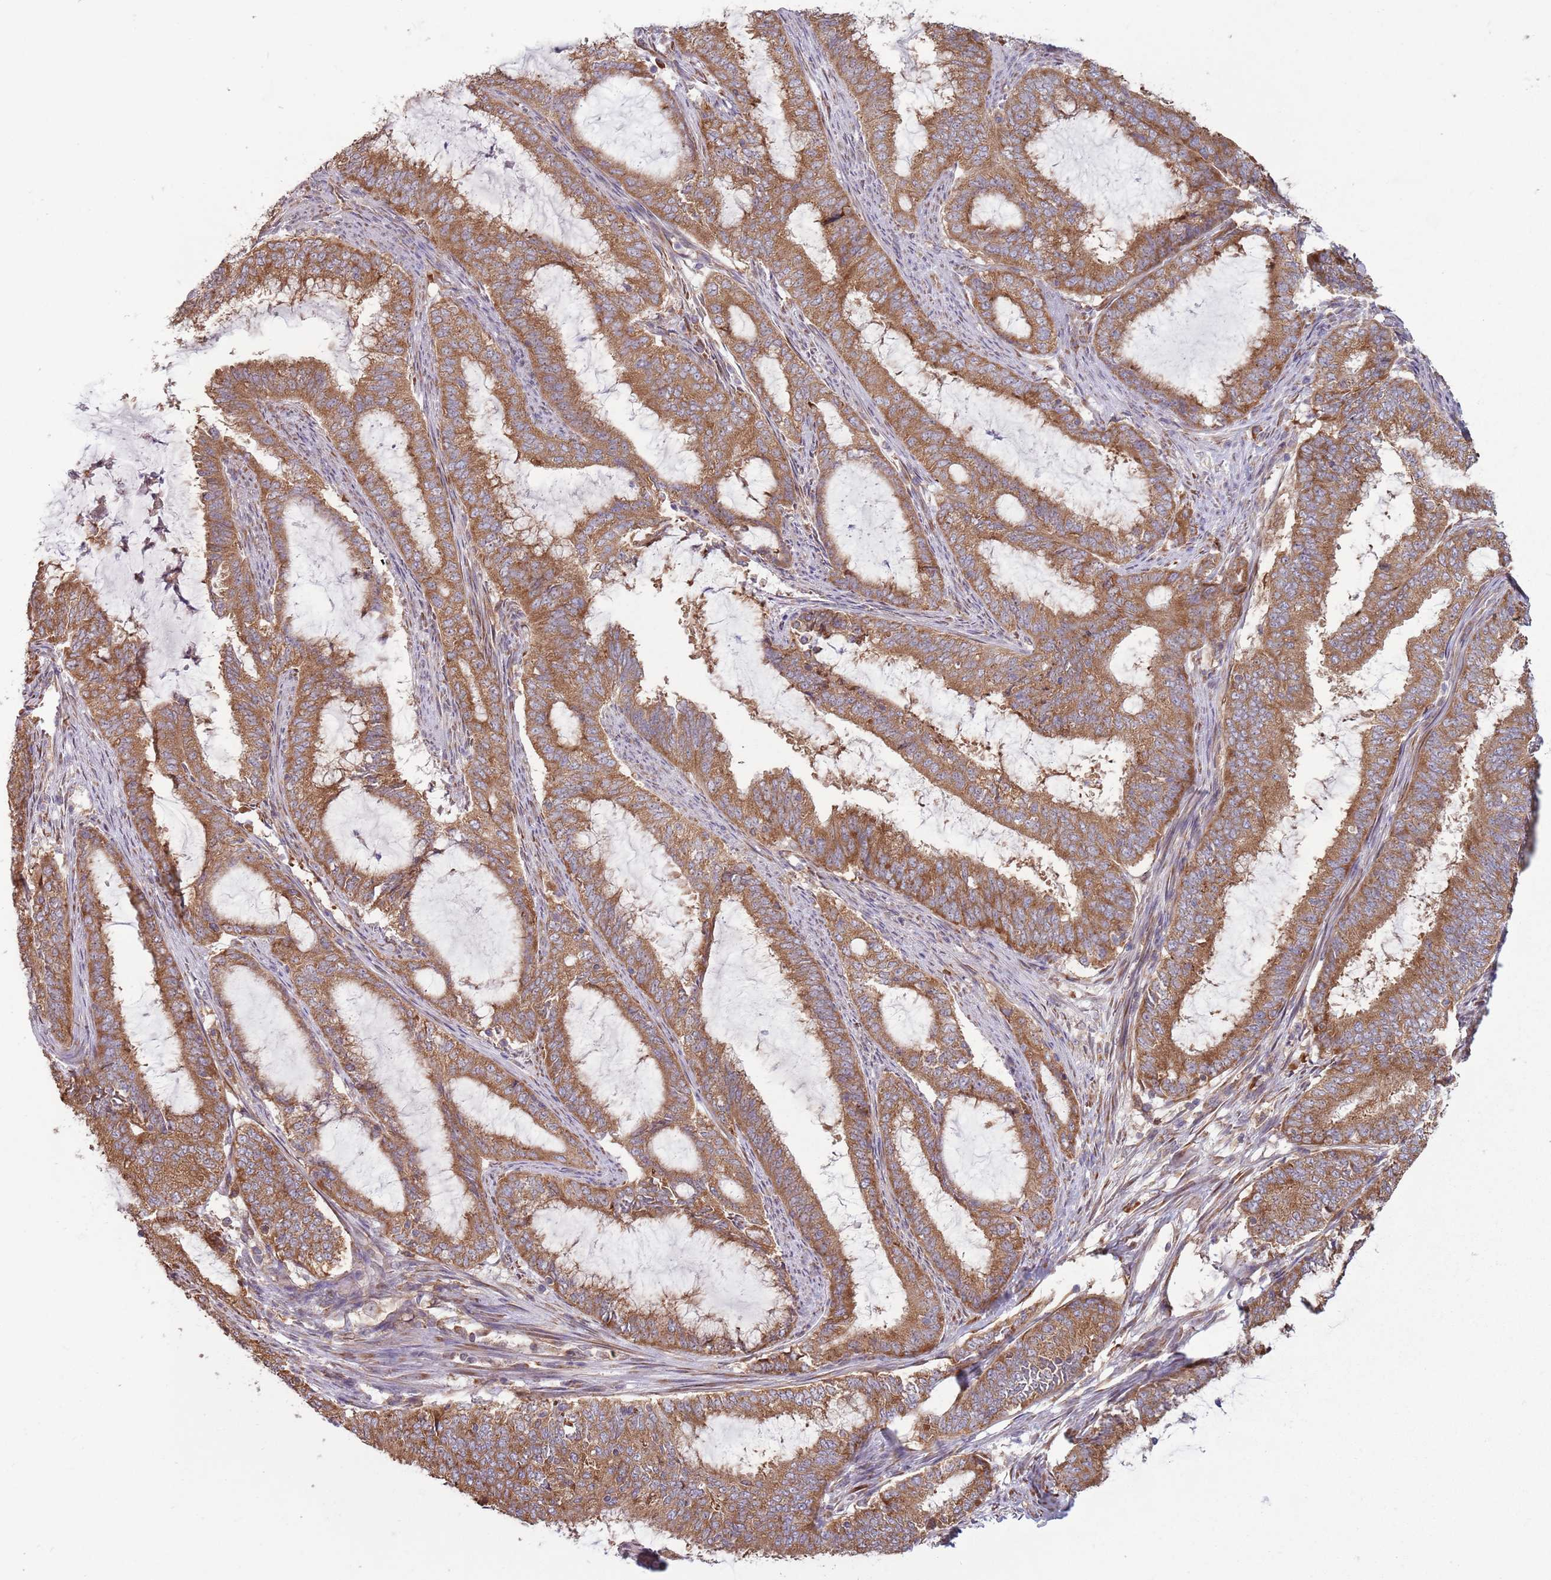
{"staining": {"intensity": "moderate", "quantity": ">75%", "location": "cytoplasmic/membranous"}, "tissue": "endometrial cancer", "cell_type": "Tumor cells", "image_type": "cancer", "snomed": [{"axis": "morphology", "description": "Adenocarcinoma, NOS"}, {"axis": "topography", "description": "Endometrium"}], "caption": "Endometrial adenocarcinoma was stained to show a protein in brown. There is medium levels of moderate cytoplasmic/membranous positivity in about >75% of tumor cells.", "gene": "RPL17-C18orf32", "patient": {"sex": "female", "age": 51}}